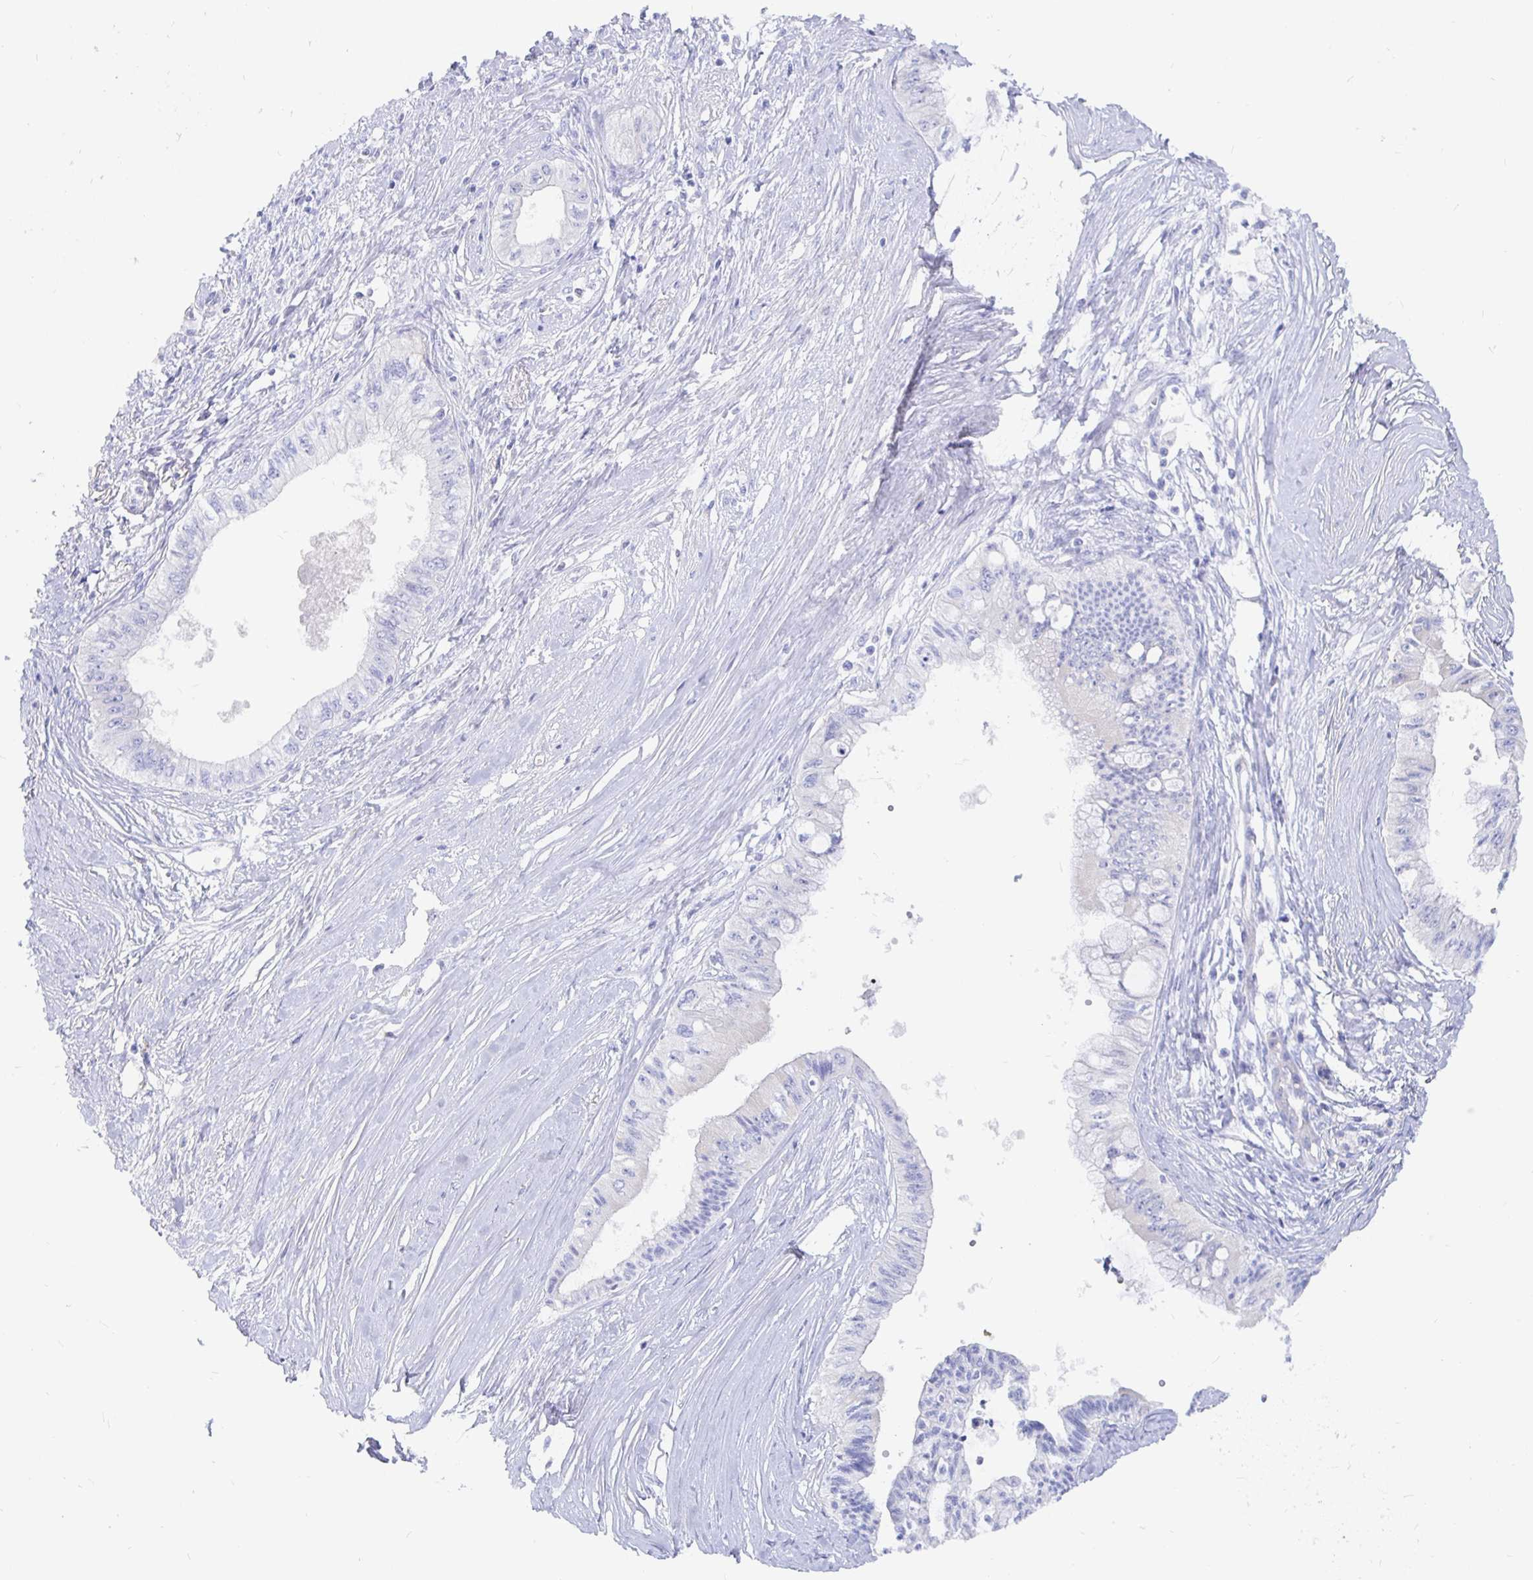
{"staining": {"intensity": "negative", "quantity": "none", "location": "none"}, "tissue": "pancreatic cancer", "cell_type": "Tumor cells", "image_type": "cancer", "snomed": [{"axis": "morphology", "description": "Adenocarcinoma, NOS"}, {"axis": "topography", "description": "Pancreas"}], "caption": "Pancreatic cancer (adenocarcinoma) was stained to show a protein in brown. There is no significant positivity in tumor cells.", "gene": "COX16", "patient": {"sex": "male", "age": 71}}